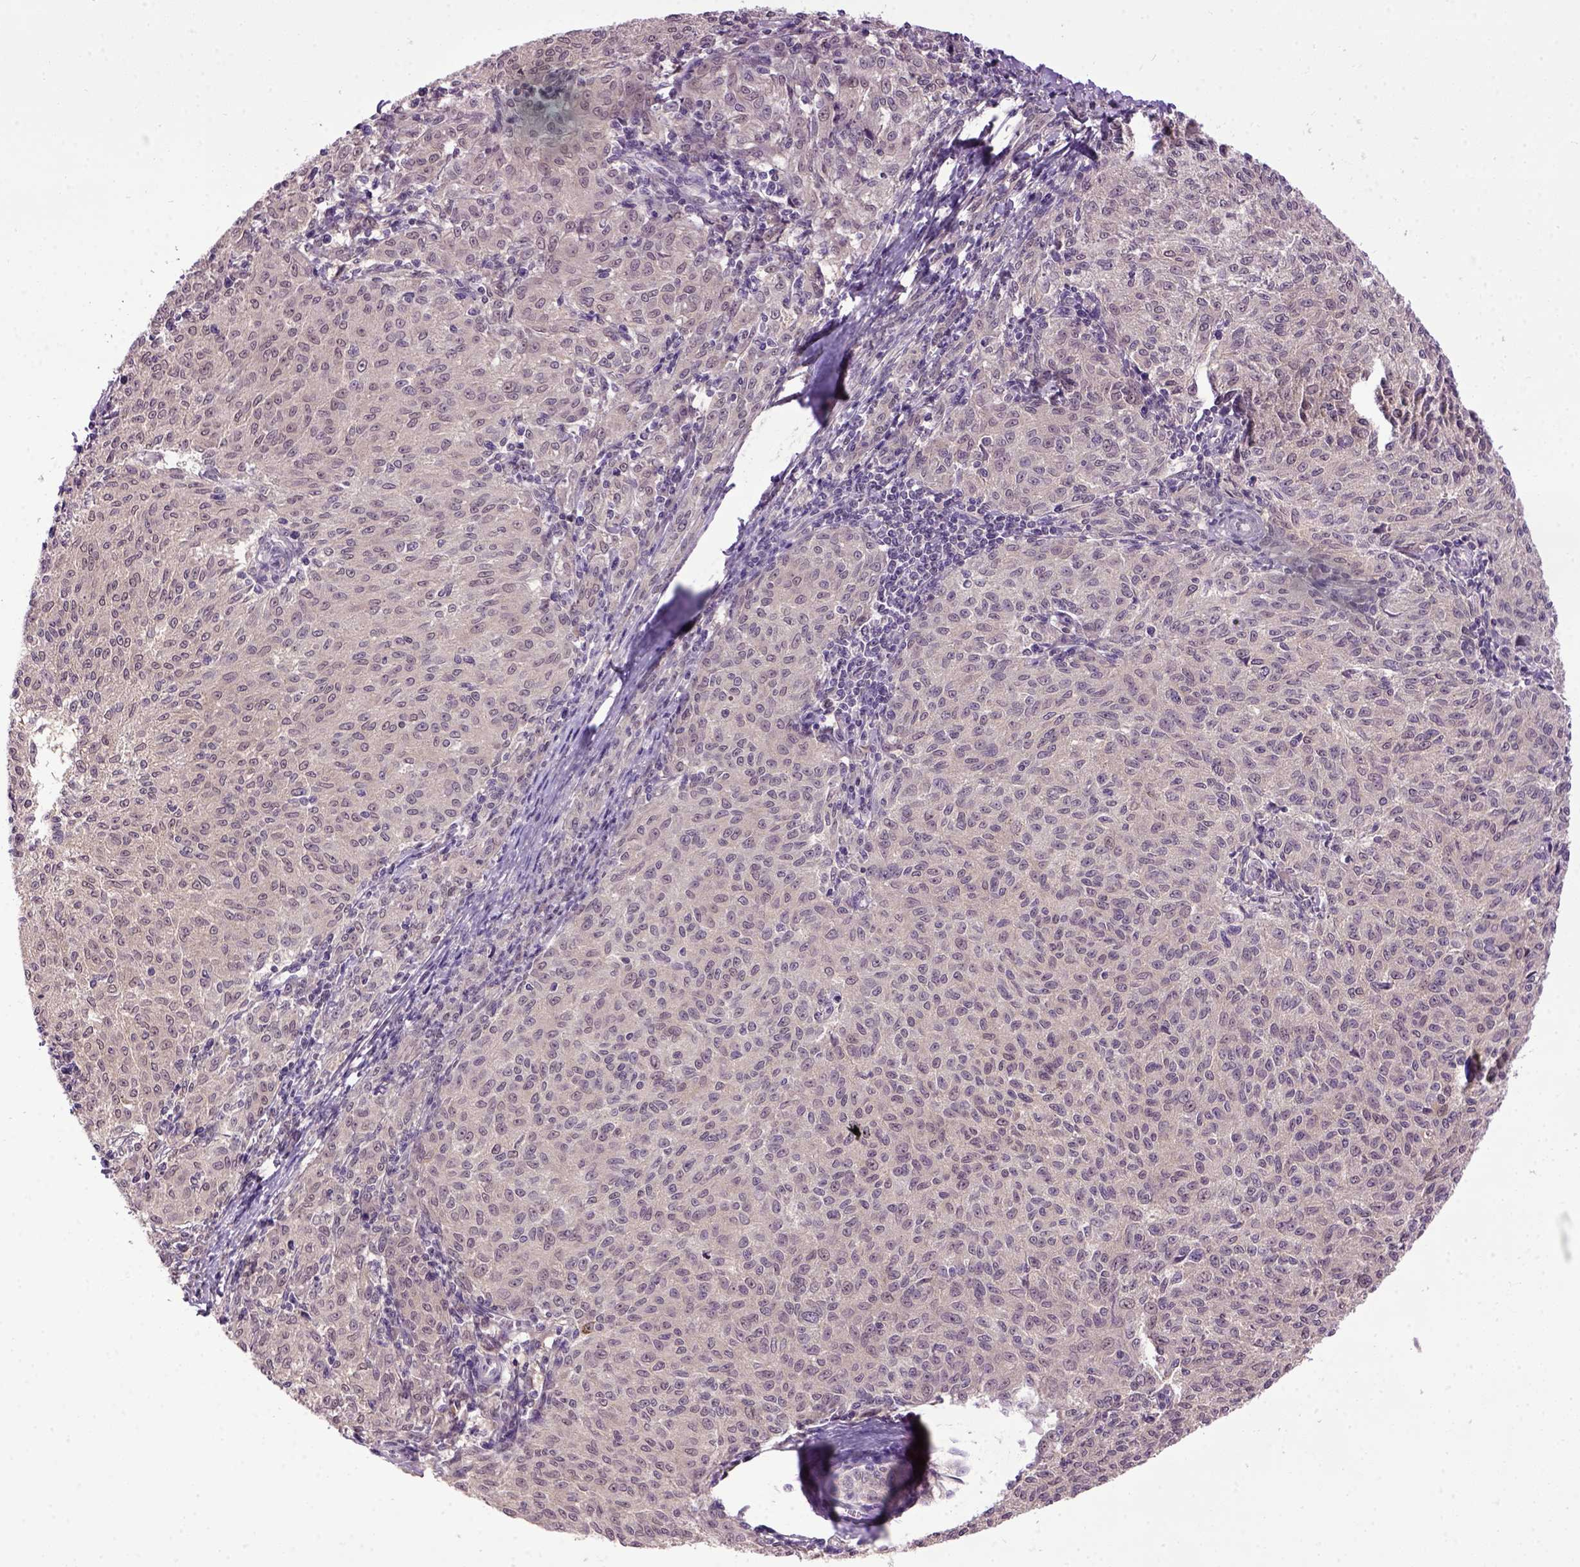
{"staining": {"intensity": "negative", "quantity": "none", "location": "none"}, "tissue": "melanoma", "cell_type": "Tumor cells", "image_type": "cancer", "snomed": [{"axis": "morphology", "description": "Malignant melanoma, NOS"}, {"axis": "topography", "description": "Skin"}], "caption": "This is an IHC image of malignant melanoma. There is no expression in tumor cells.", "gene": "RAB43", "patient": {"sex": "female", "age": 72}}